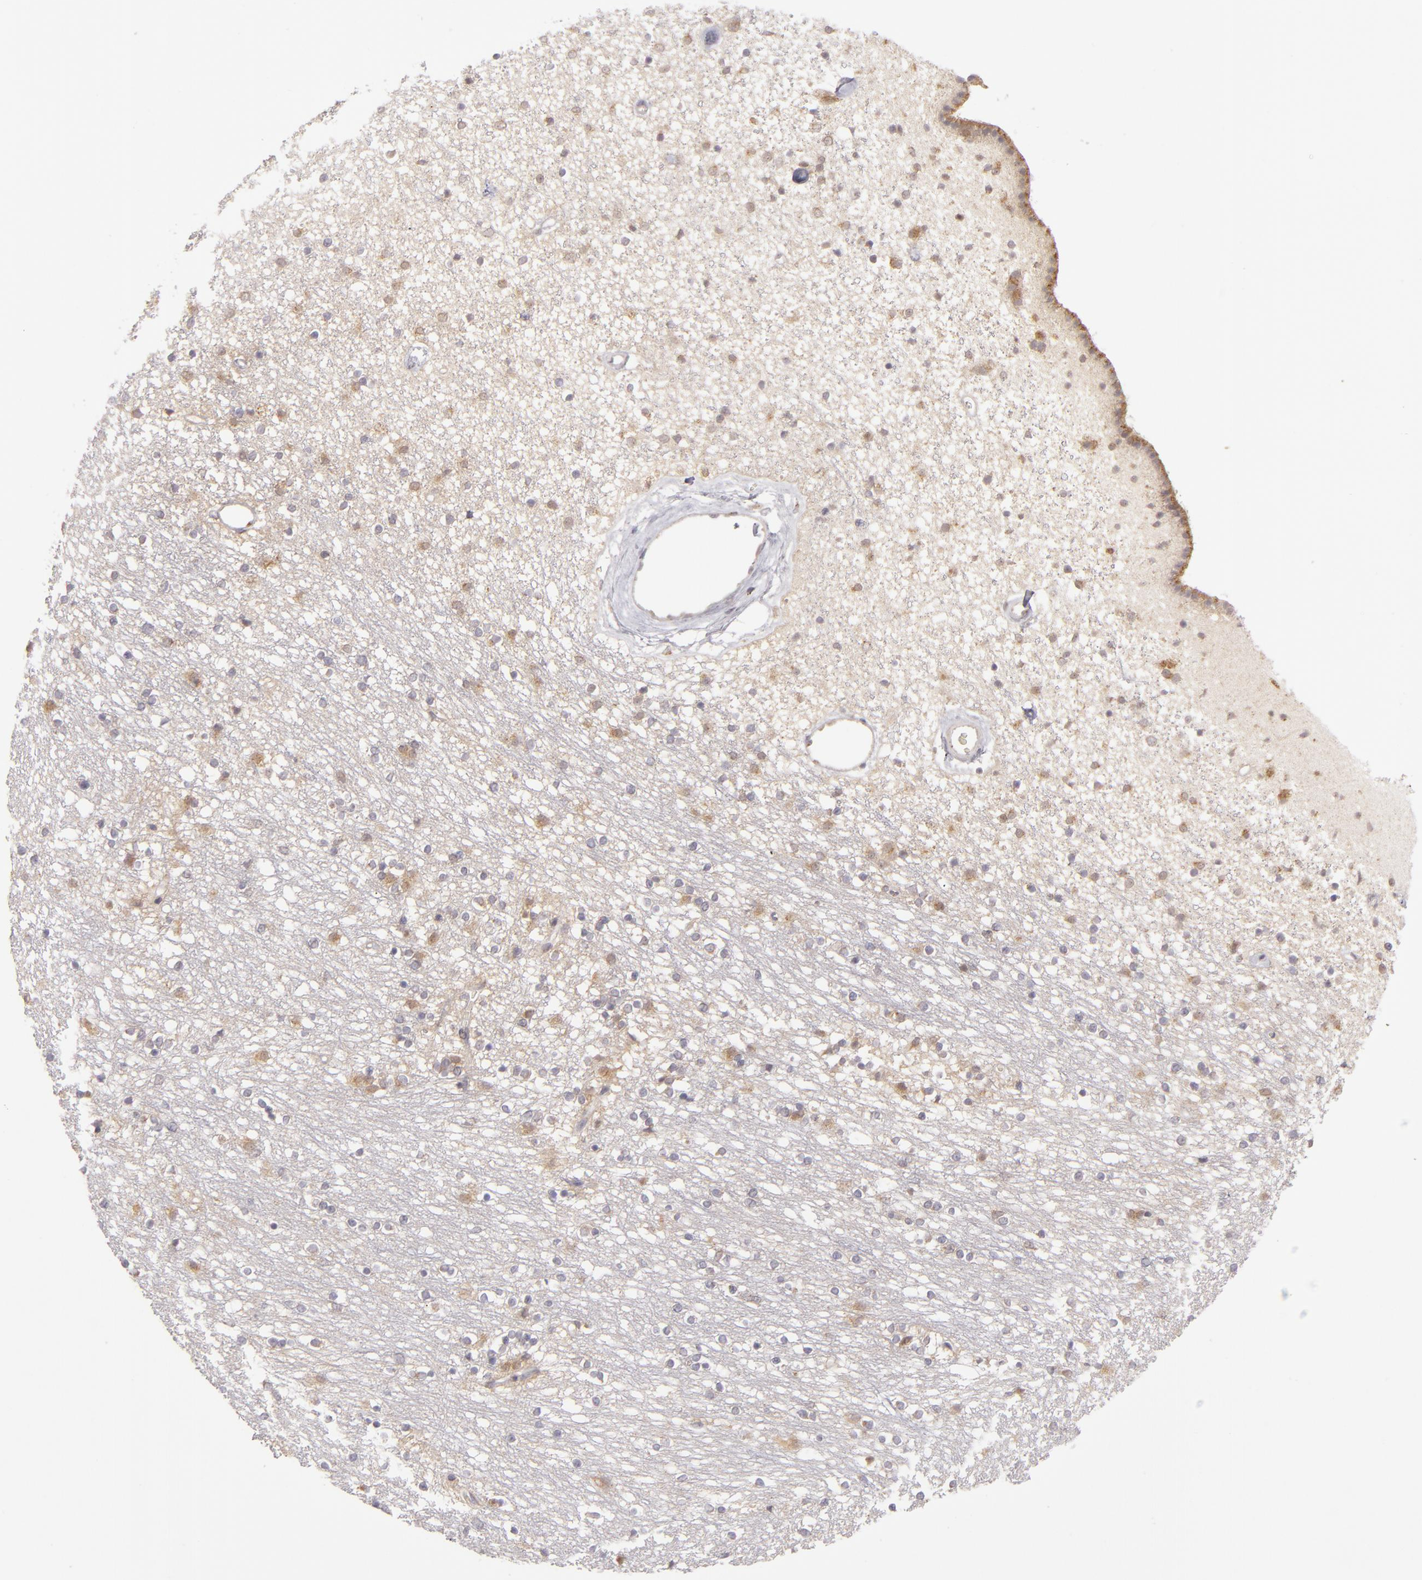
{"staining": {"intensity": "negative", "quantity": "none", "location": "none"}, "tissue": "caudate", "cell_type": "Glial cells", "image_type": "normal", "snomed": [{"axis": "morphology", "description": "Normal tissue, NOS"}, {"axis": "topography", "description": "Lateral ventricle wall"}], "caption": "A histopathology image of human caudate is negative for staining in glial cells. (DAB (3,3'-diaminobenzidine) immunohistochemistry with hematoxylin counter stain).", "gene": "SH2D4A", "patient": {"sex": "female", "age": 54}}